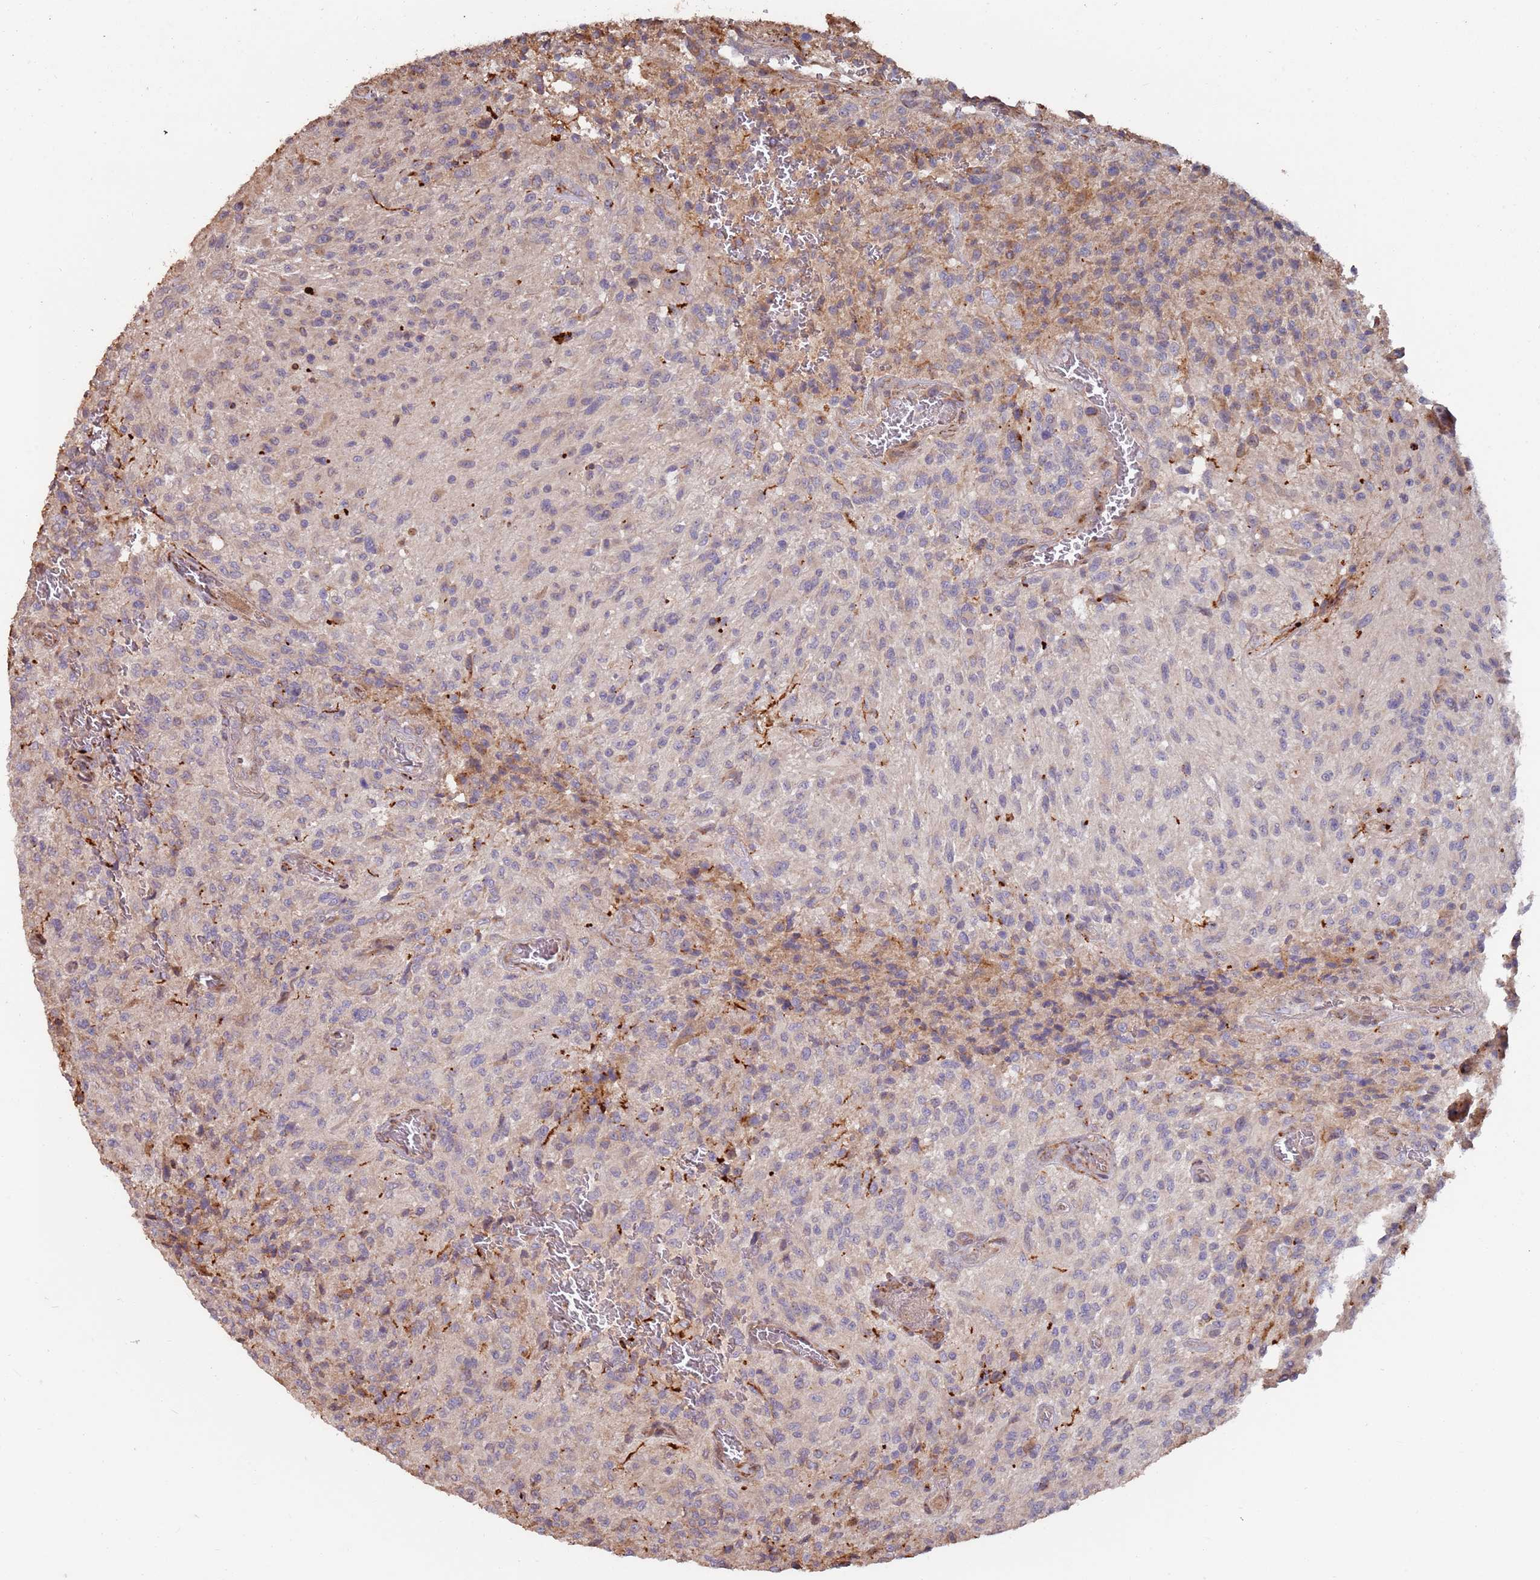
{"staining": {"intensity": "moderate", "quantity": "<25%", "location": "cytoplasmic/membranous"}, "tissue": "glioma", "cell_type": "Tumor cells", "image_type": "cancer", "snomed": [{"axis": "morphology", "description": "Normal tissue, NOS"}, {"axis": "morphology", "description": "Glioma, malignant, High grade"}, {"axis": "topography", "description": "Cerebral cortex"}], "caption": "Protein staining by IHC reveals moderate cytoplasmic/membranous expression in about <25% of tumor cells in high-grade glioma (malignant).", "gene": "LACC1", "patient": {"sex": "male", "age": 56}}